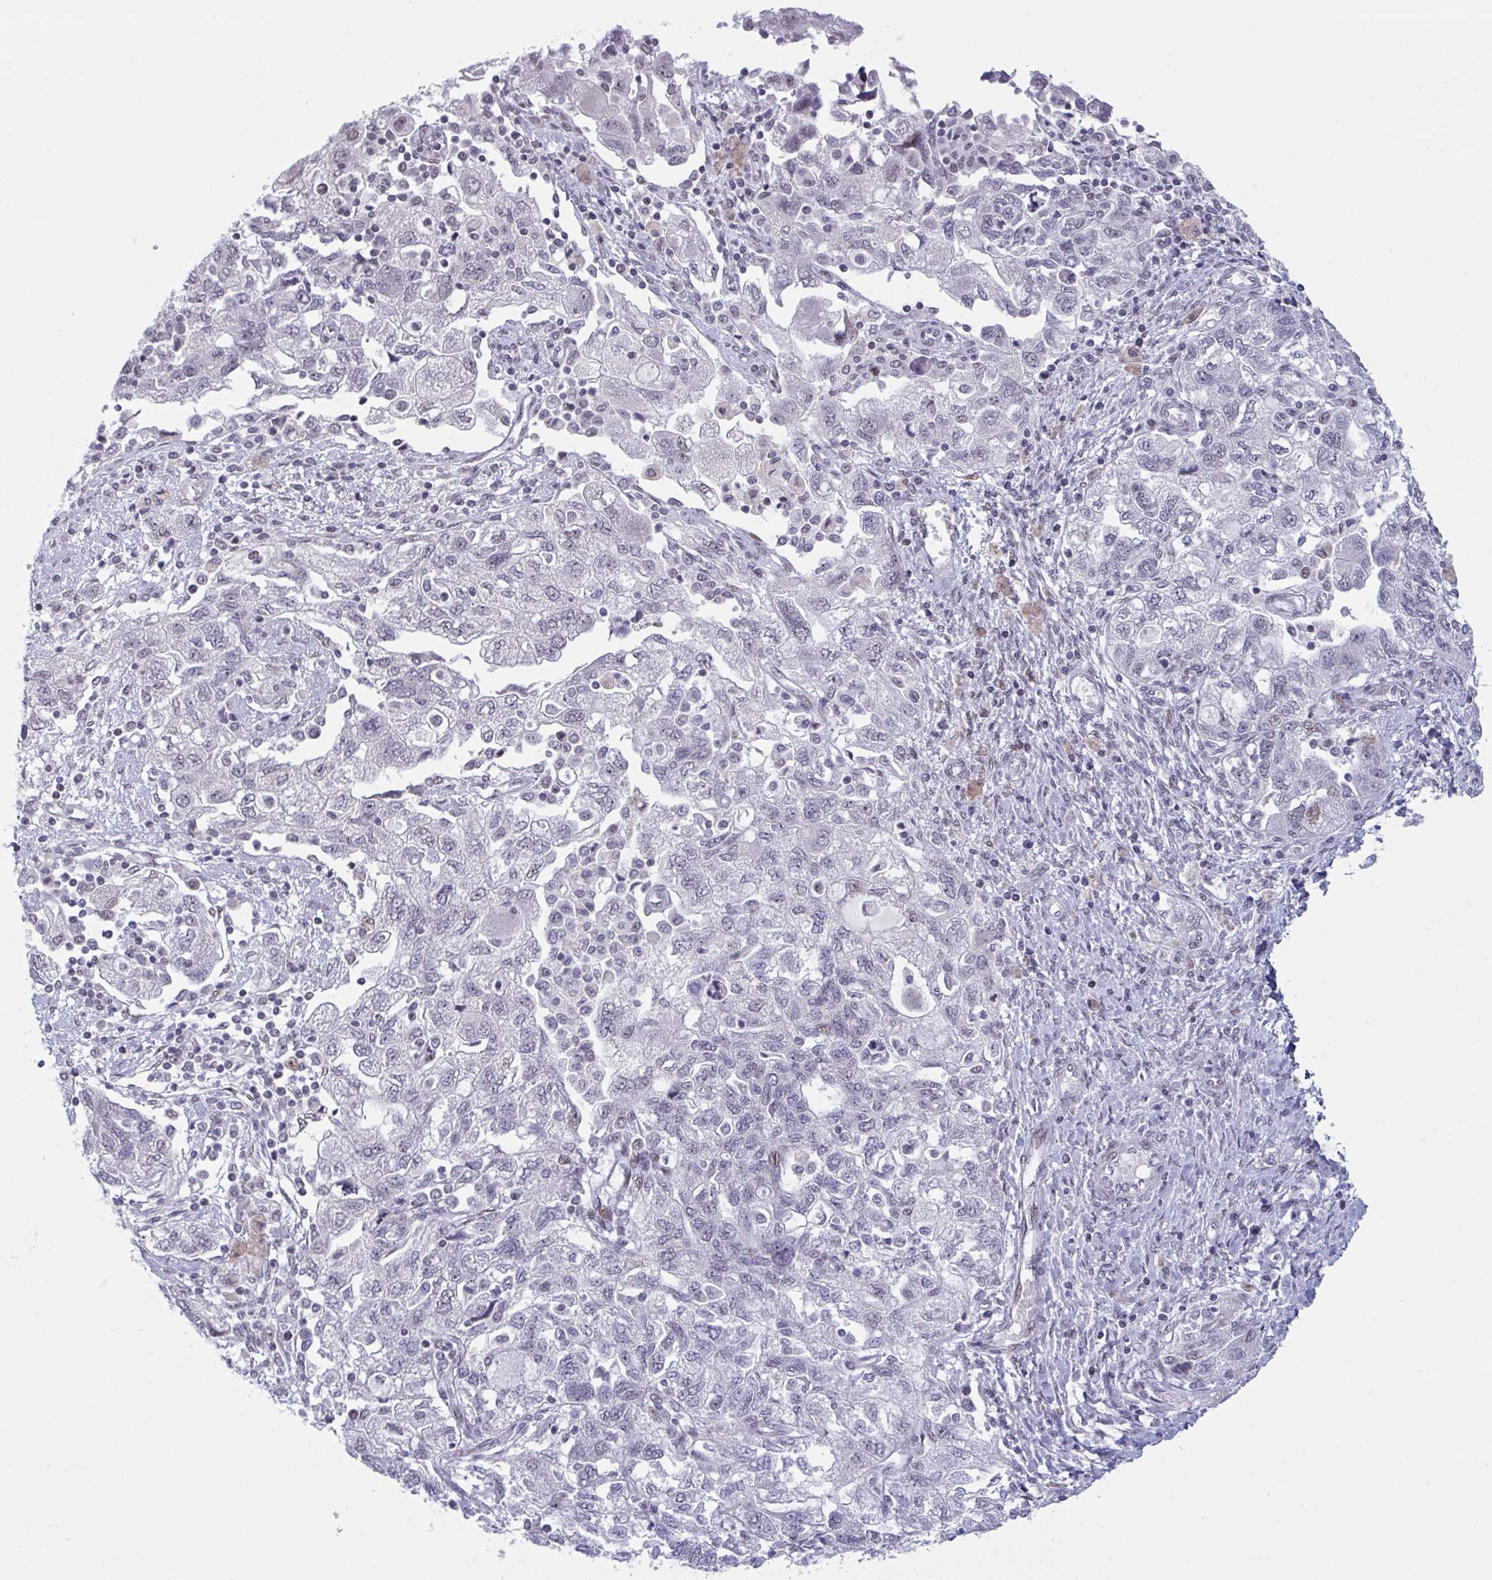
{"staining": {"intensity": "weak", "quantity": "<25%", "location": "nuclear"}, "tissue": "ovarian cancer", "cell_type": "Tumor cells", "image_type": "cancer", "snomed": [{"axis": "morphology", "description": "Carcinoma, NOS"}, {"axis": "morphology", "description": "Cystadenocarcinoma, serous, NOS"}, {"axis": "topography", "description": "Ovary"}], "caption": "The micrograph reveals no staining of tumor cells in ovarian serous cystadenocarcinoma.", "gene": "HSD17B6", "patient": {"sex": "female", "age": 69}}